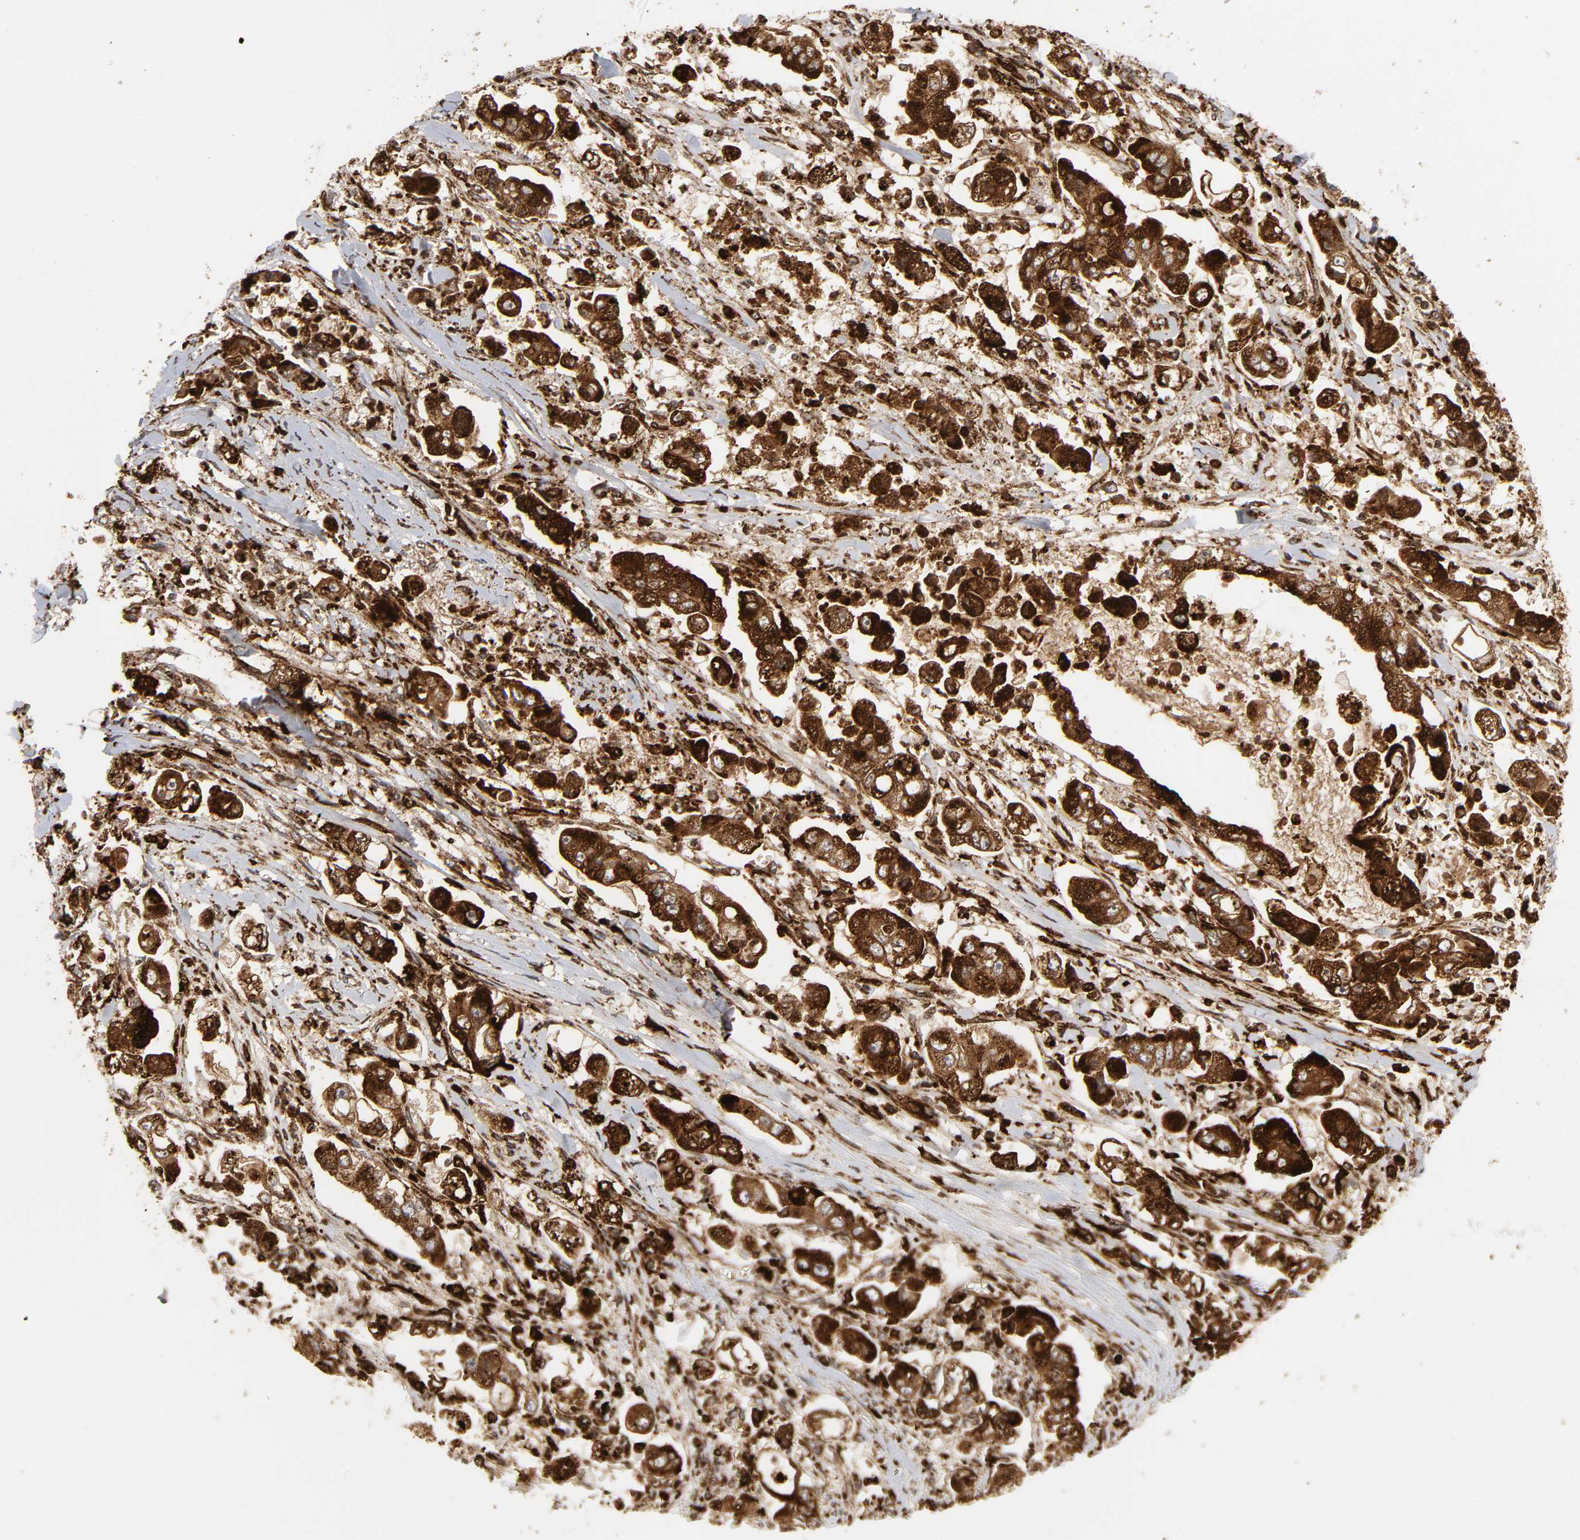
{"staining": {"intensity": "strong", "quantity": ">75%", "location": "cytoplasmic/membranous"}, "tissue": "stomach cancer", "cell_type": "Tumor cells", "image_type": "cancer", "snomed": [{"axis": "morphology", "description": "Adenocarcinoma, NOS"}, {"axis": "topography", "description": "Stomach"}], "caption": "Immunohistochemistry (DAB) staining of human adenocarcinoma (stomach) displays strong cytoplasmic/membranous protein staining in approximately >75% of tumor cells. (DAB (3,3'-diaminobenzidine) = brown stain, brightfield microscopy at high magnification).", "gene": "PSAP", "patient": {"sex": "male", "age": 62}}